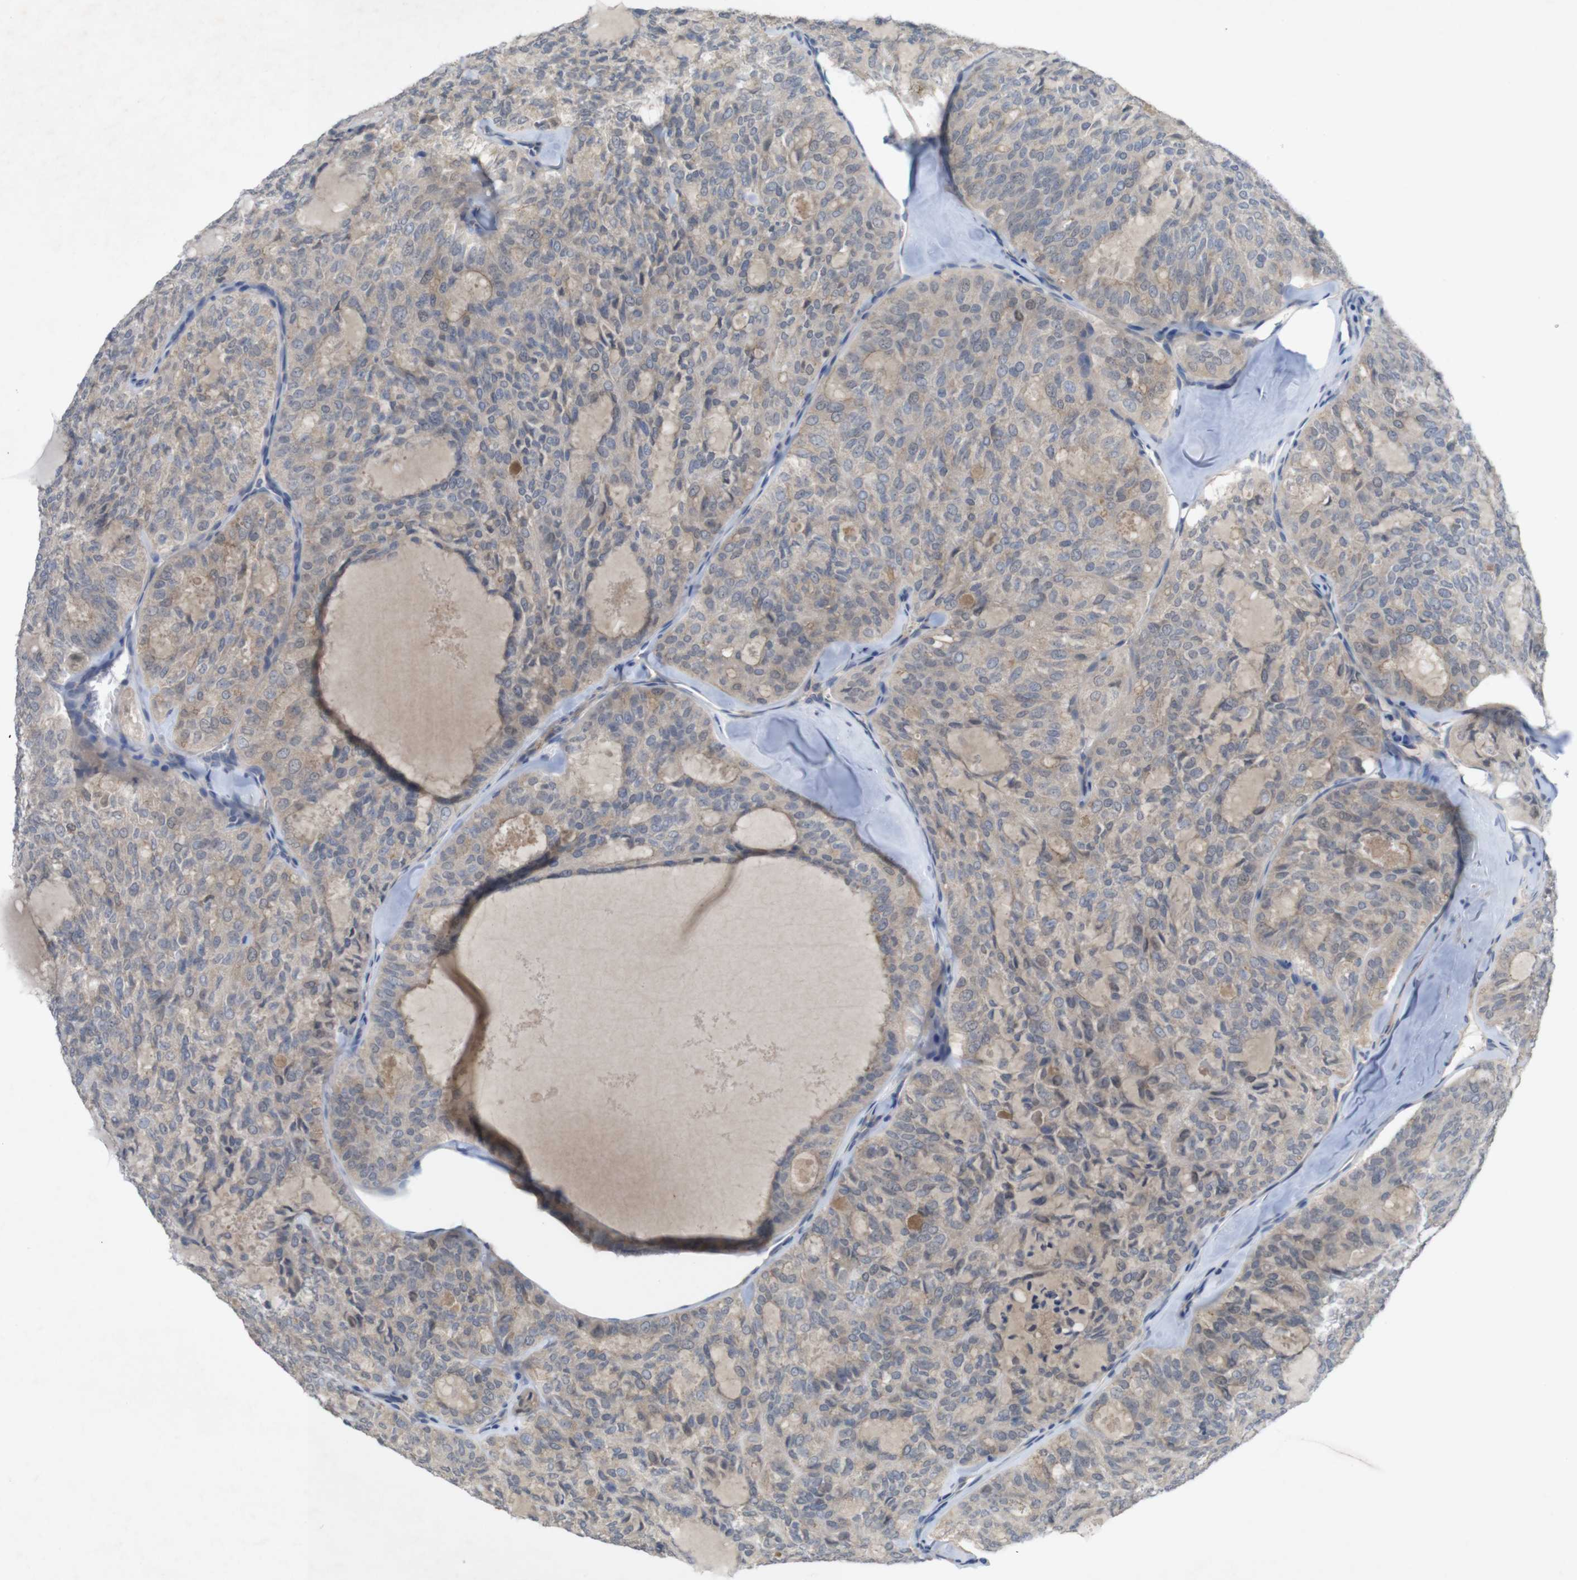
{"staining": {"intensity": "weak", "quantity": ">75%", "location": "cytoplasmic/membranous"}, "tissue": "thyroid cancer", "cell_type": "Tumor cells", "image_type": "cancer", "snomed": [{"axis": "morphology", "description": "Follicular adenoma carcinoma, NOS"}, {"axis": "topography", "description": "Thyroid gland"}], "caption": "This micrograph demonstrates follicular adenoma carcinoma (thyroid) stained with immunohistochemistry to label a protein in brown. The cytoplasmic/membranous of tumor cells show weak positivity for the protein. Nuclei are counter-stained blue.", "gene": "BCAR3", "patient": {"sex": "male", "age": 75}}